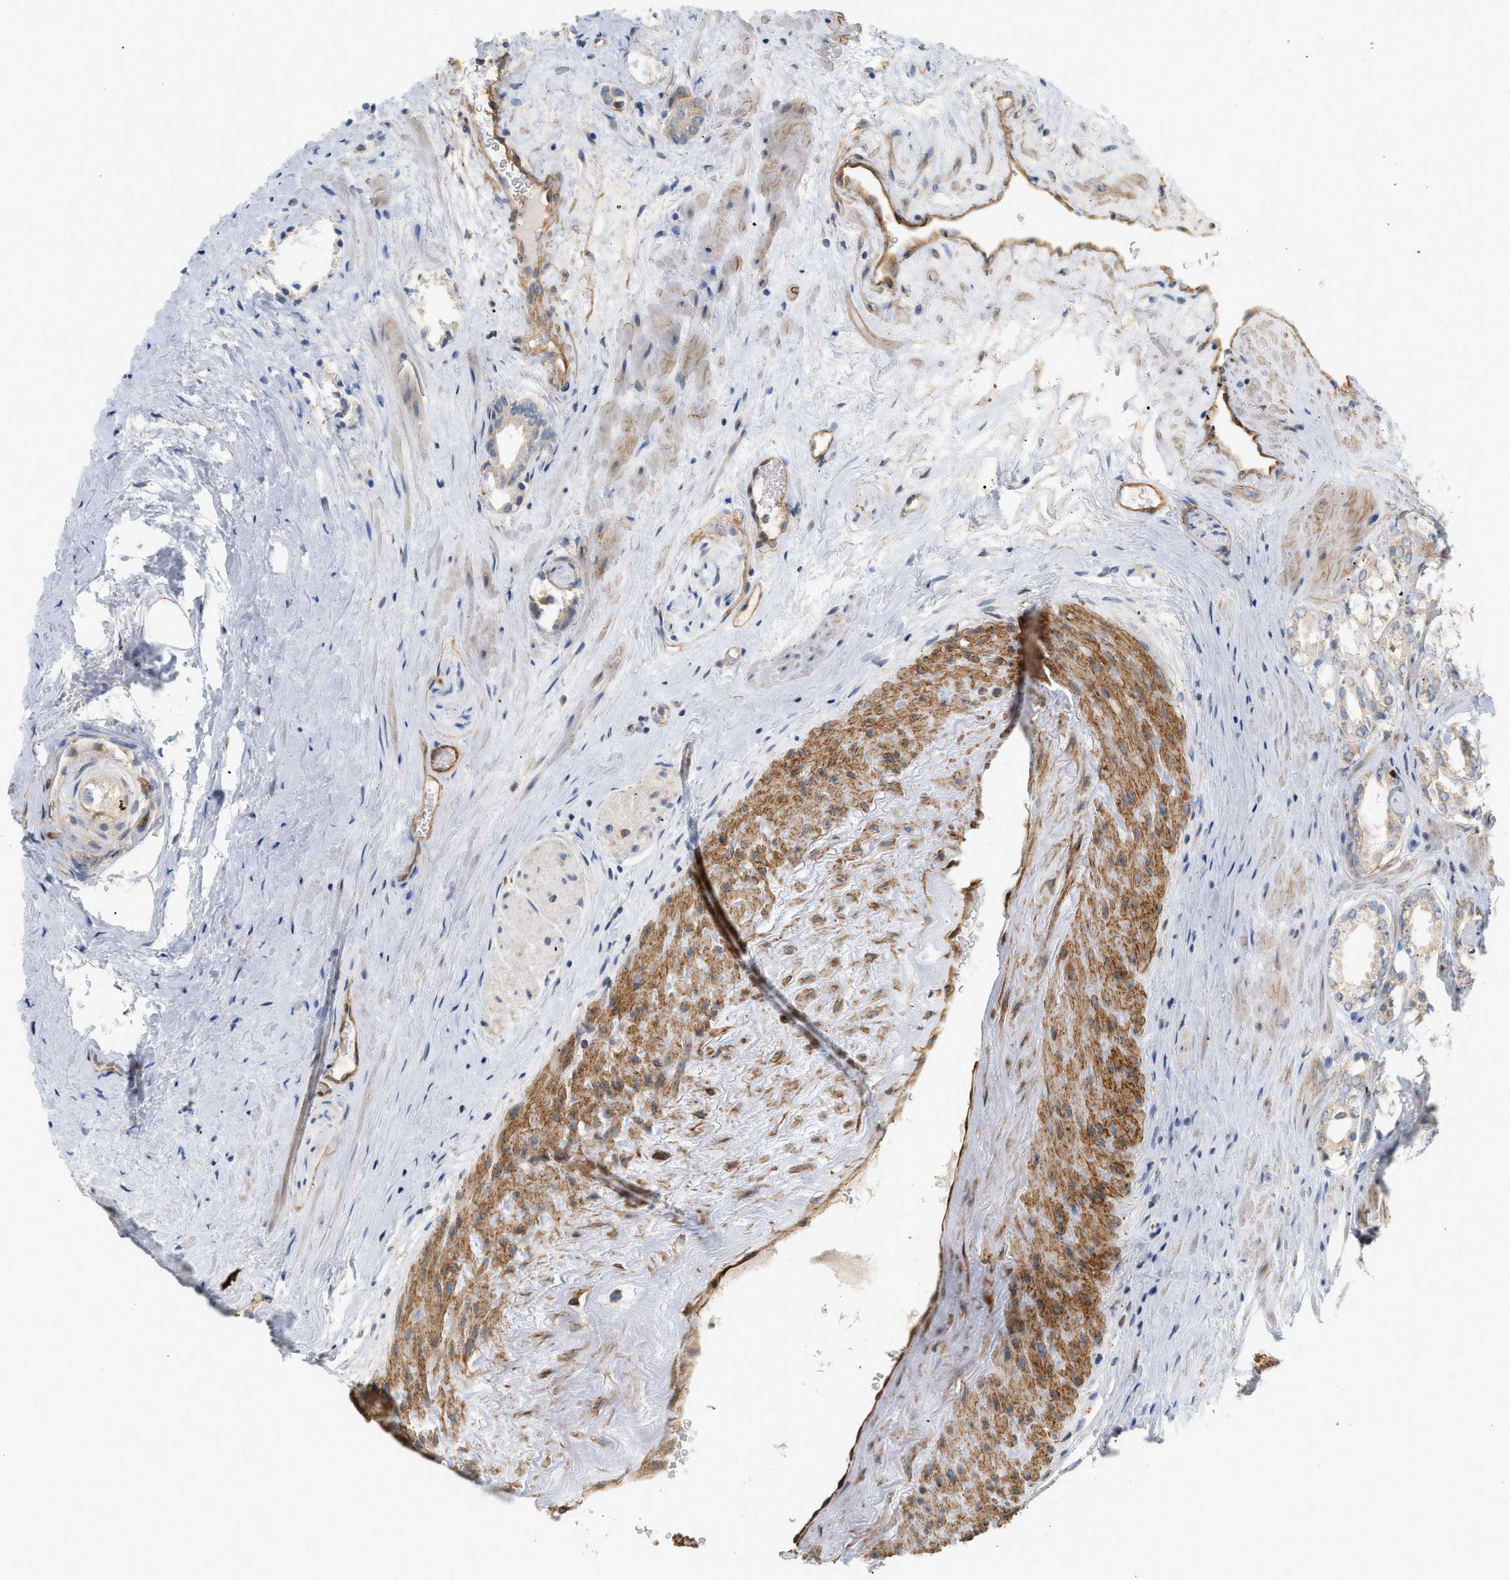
{"staining": {"intensity": "weak", "quantity": "25%-75%", "location": "cytoplasmic/membranous"}, "tissue": "prostate cancer", "cell_type": "Tumor cells", "image_type": "cancer", "snomed": [{"axis": "morphology", "description": "Adenocarcinoma, High grade"}, {"axis": "topography", "description": "Prostate"}], "caption": "Human prostate cancer stained with a brown dye reveals weak cytoplasmic/membranous positive expression in approximately 25%-75% of tumor cells.", "gene": "SVOP", "patient": {"sex": "male", "age": 64}}